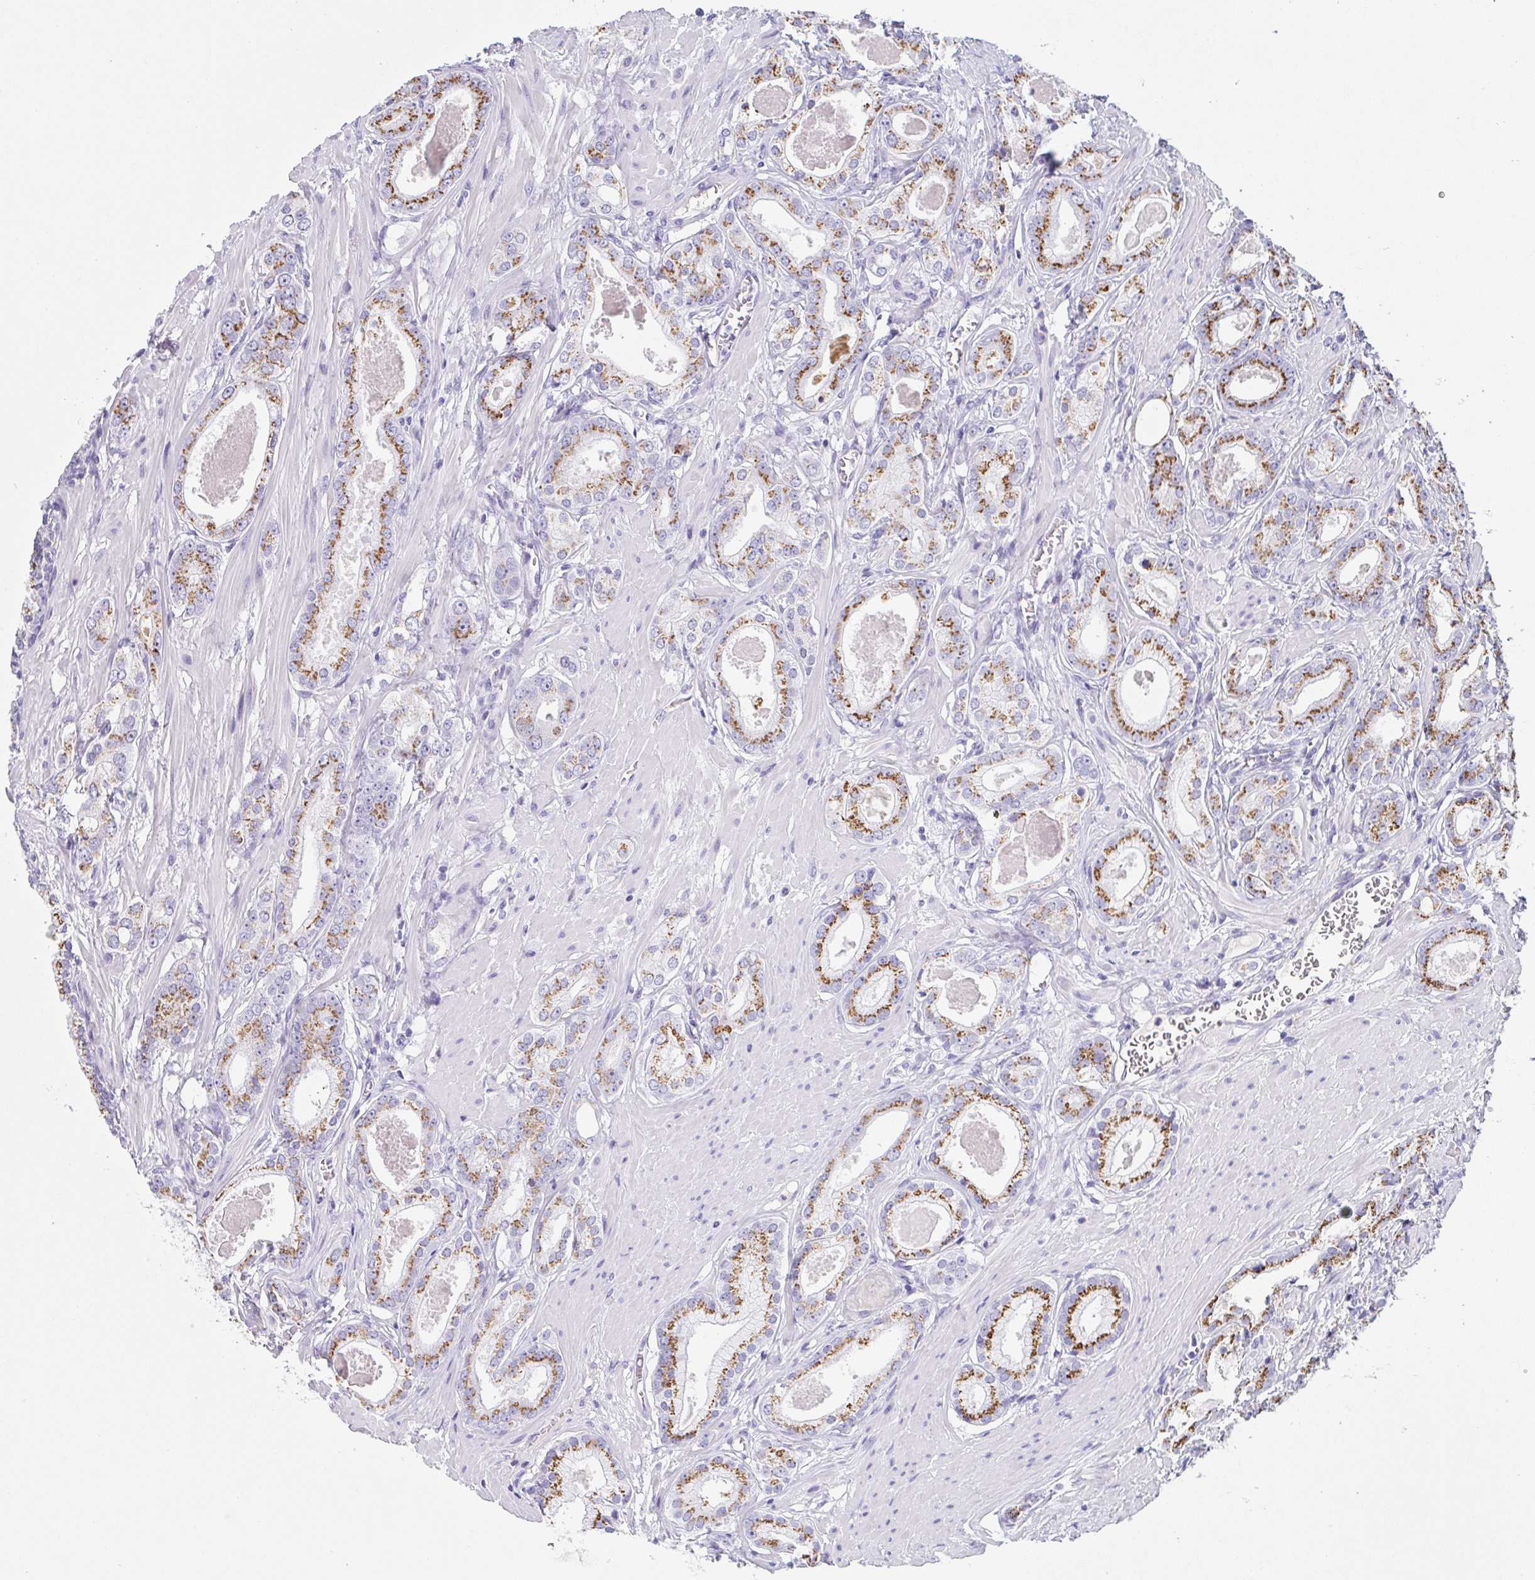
{"staining": {"intensity": "moderate", "quantity": ">75%", "location": "cytoplasmic/membranous"}, "tissue": "prostate cancer", "cell_type": "Tumor cells", "image_type": "cancer", "snomed": [{"axis": "morphology", "description": "Adenocarcinoma, NOS"}, {"axis": "morphology", "description": "Adenocarcinoma, Low grade"}, {"axis": "topography", "description": "Prostate"}], "caption": "Protein expression by immunohistochemistry (IHC) displays moderate cytoplasmic/membranous expression in approximately >75% of tumor cells in prostate adenocarcinoma. The staining was performed using DAB, with brown indicating positive protein expression. Nuclei are stained blue with hematoxylin.", "gene": "LDLRAD1", "patient": {"sex": "male", "age": 64}}